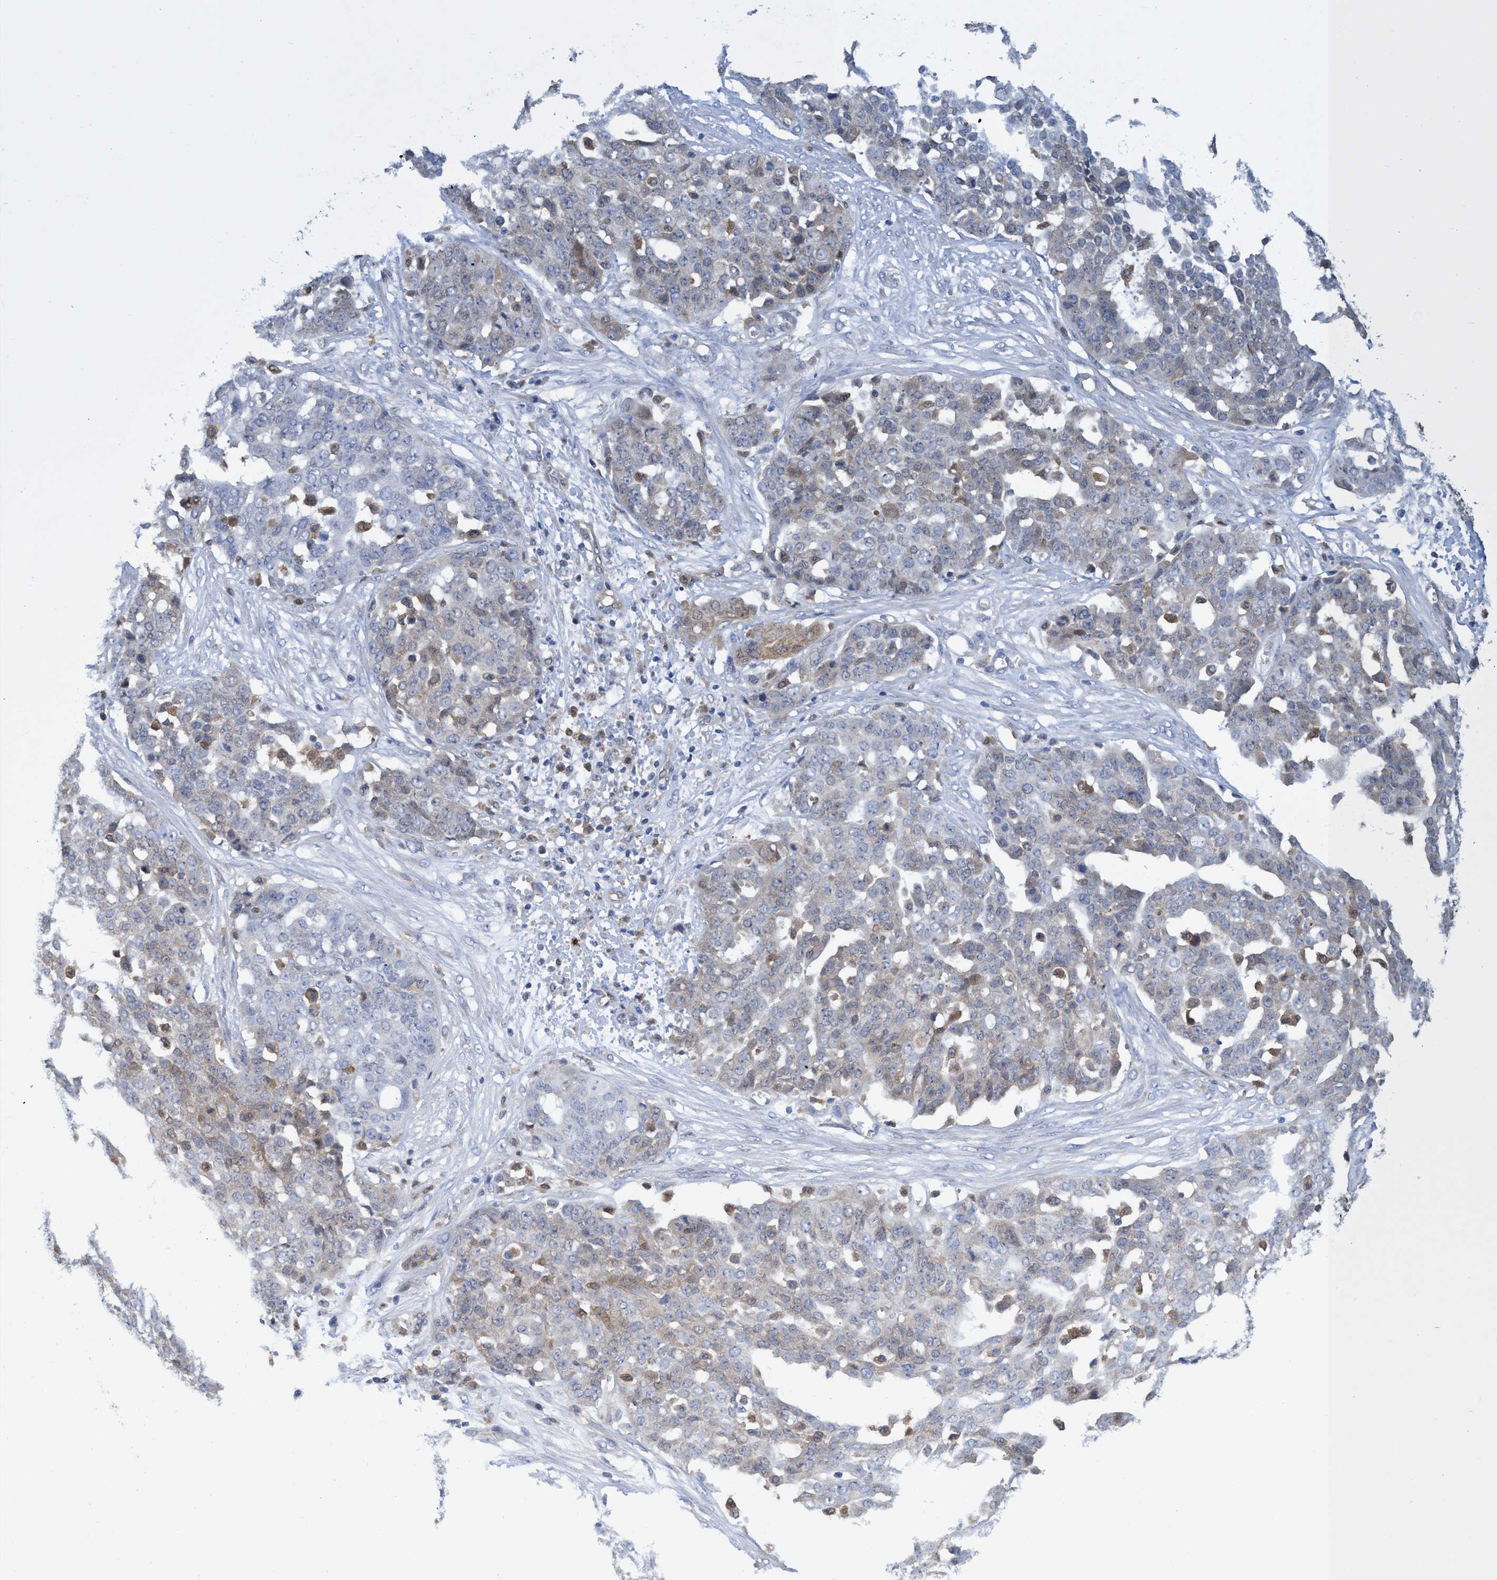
{"staining": {"intensity": "weak", "quantity": "<25%", "location": "cytoplasmic/membranous"}, "tissue": "ovarian cancer", "cell_type": "Tumor cells", "image_type": "cancer", "snomed": [{"axis": "morphology", "description": "Cystadenocarcinoma, serous, NOS"}, {"axis": "topography", "description": "Soft tissue"}, {"axis": "topography", "description": "Ovary"}], "caption": "There is no significant positivity in tumor cells of ovarian cancer.", "gene": "PNPO", "patient": {"sex": "female", "age": 57}}